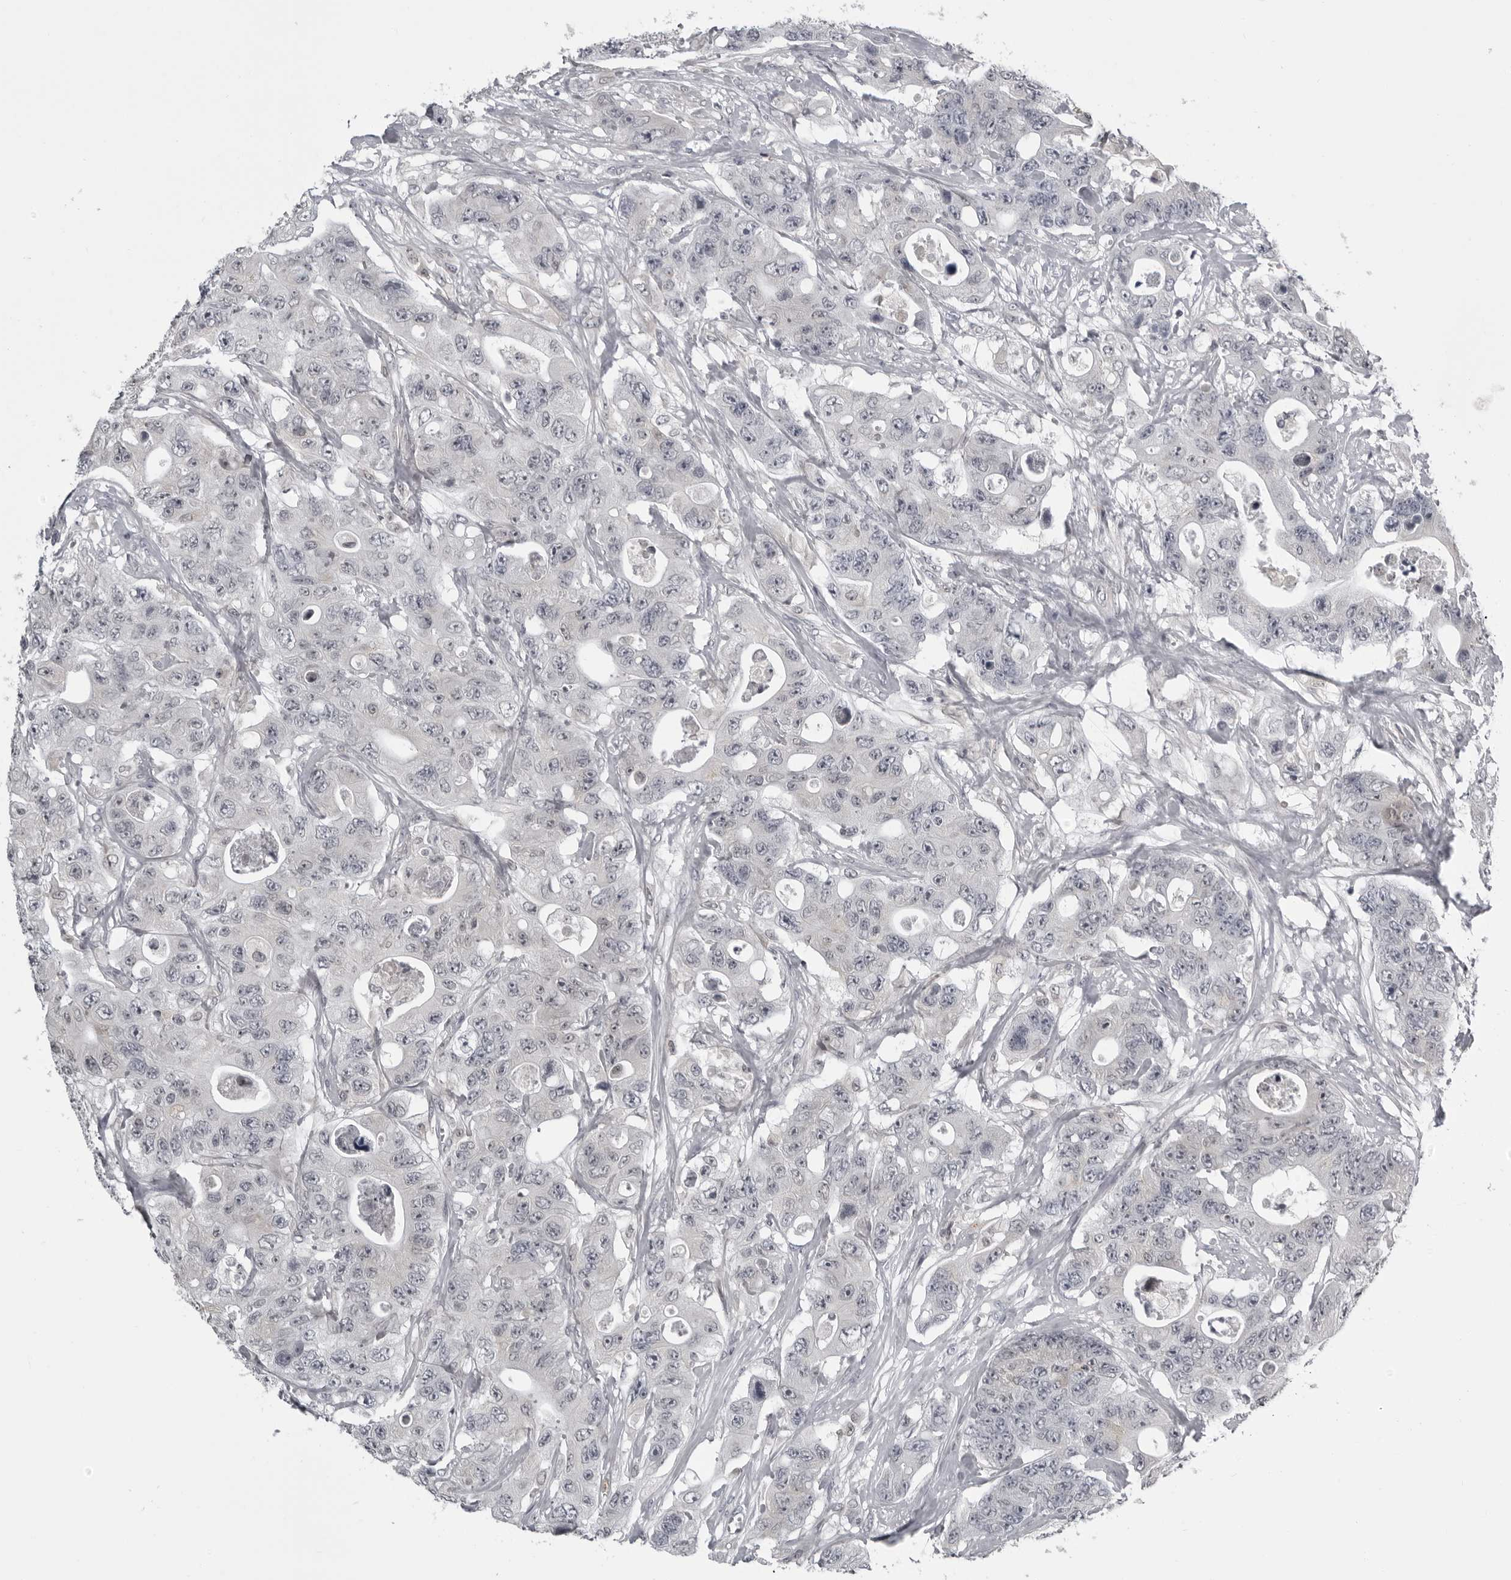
{"staining": {"intensity": "negative", "quantity": "none", "location": "none"}, "tissue": "colorectal cancer", "cell_type": "Tumor cells", "image_type": "cancer", "snomed": [{"axis": "morphology", "description": "Adenocarcinoma, NOS"}, {"axis": "topography", "description": "Colon"}], "caption": "DAB (3,3'-diaminobenzidine) immunohistochemical staining of colorectal cancer (adenocarcinoma) displays no significant expression in tumor cells.", "gene": "RTCA", "patient": {"sex": "female", "age": 46}}